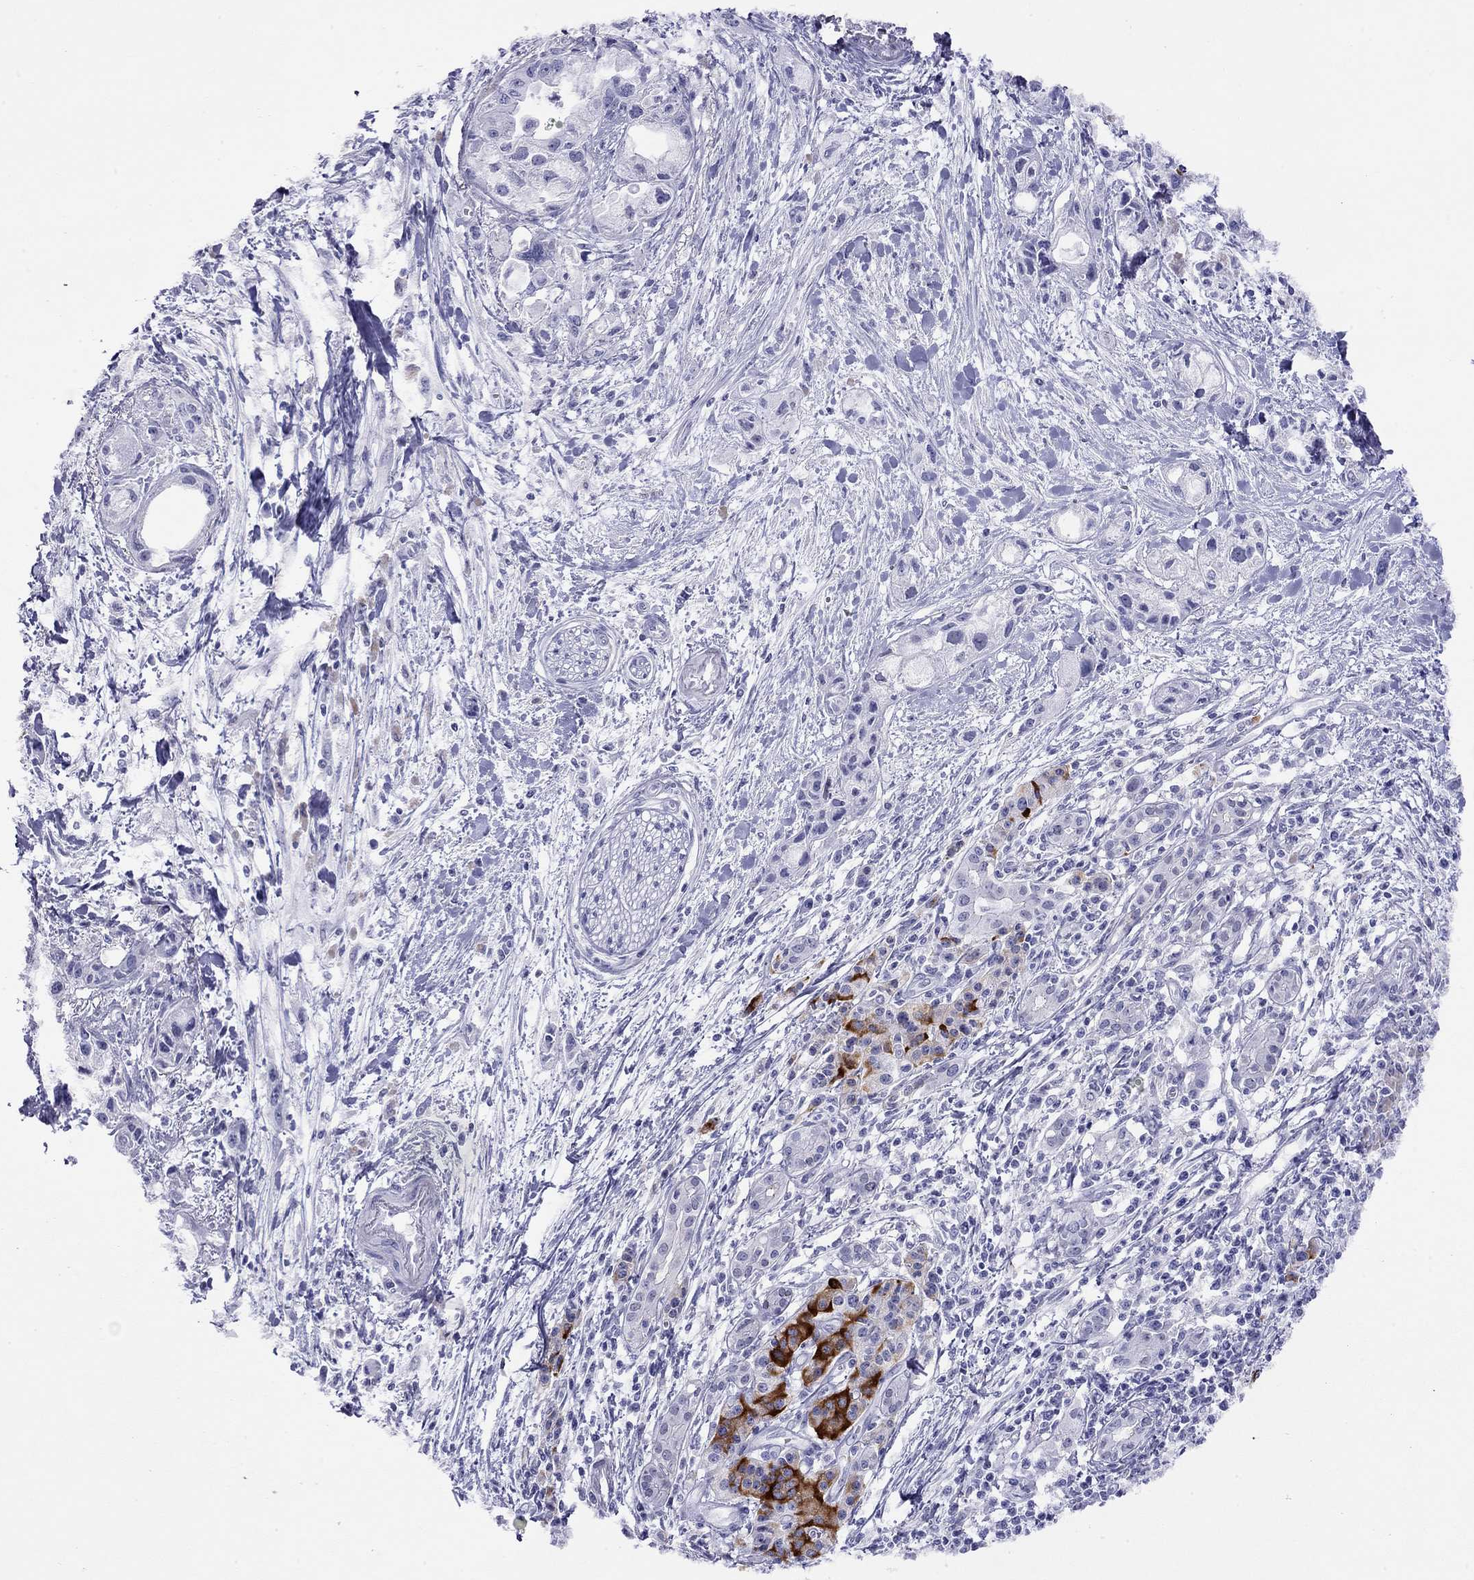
{"staining": {"intensity": "negative", "quantity": "none", "location": "none"}, "tissue": "pancreatic cancer", "cell_type": "Tumor cells", "image_type": "cancer", "snomed": [{"axis": "morphology", "description": "Adenocarcinoma, NOS"}, {"axis": "topography", "description": "Pancreas"}], "caption": "Adenocarcinoma (pancreatic) stained for a protein using immunohistochemistry (IHC) shows no expression tumor cells.", "gene": "SLC30A8", "patient": {"sex": "female", "age": 61}}